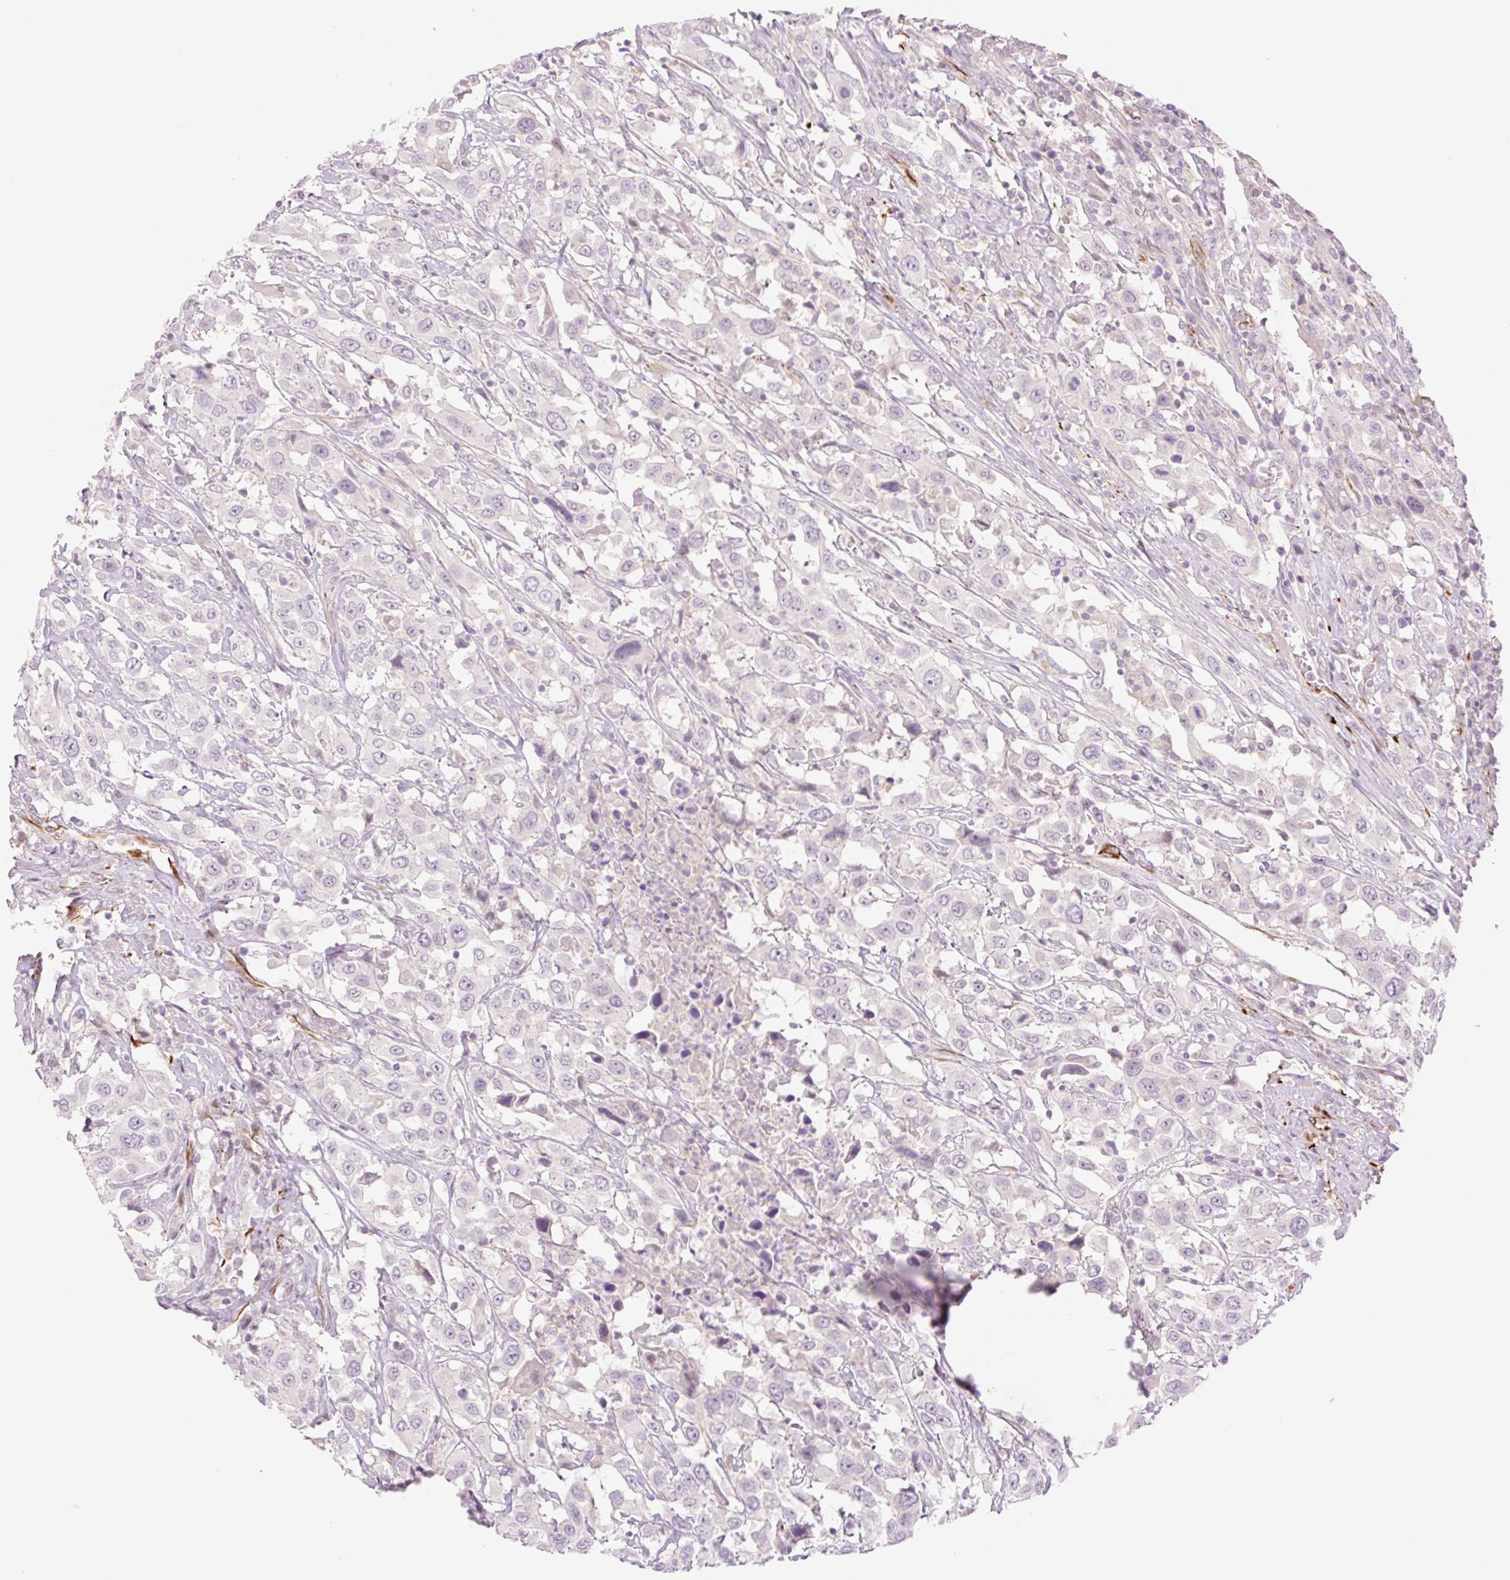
{"staining": {"intensity": "negative", "quantity": "none", "location": "none"}, "tissue": "urothelial cancer", "cell_type": "Tumor cells", "image_type": "cancer", "snomed": [{"axis": "morphology", "description": "Urothelial carcinoma, High grade"}, {"axis": "topography", "description": "Urinary bladder"}], "caption": "High power microscopy image of an immunohistochemistry histopathology image of urothelial carcinoma (high-grade), revealing no significant positivity in tumor cells.", "gene": "ZFYVE21", "patient": {"sex": "male", "age": 61}}